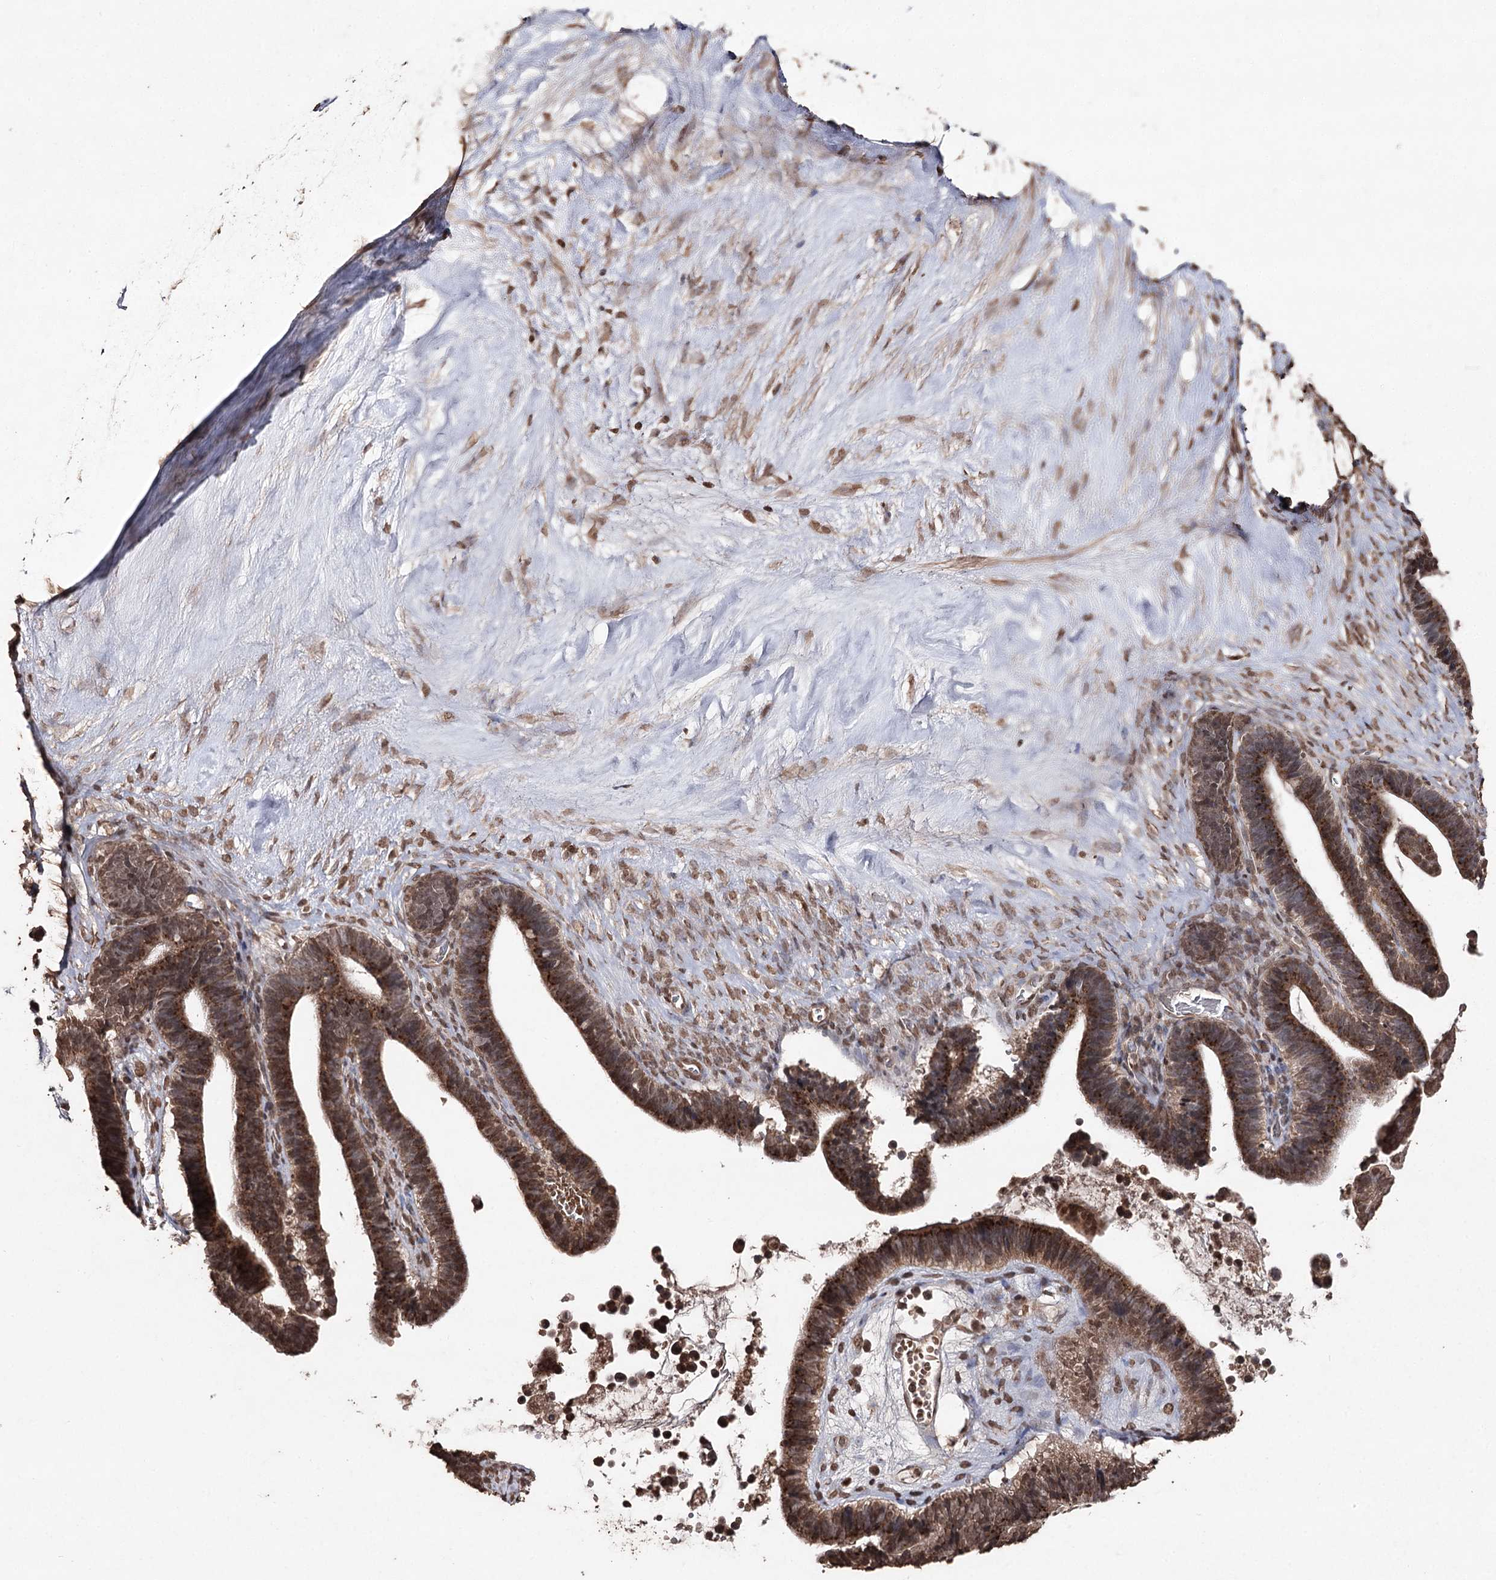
{"staining": {"intensity": "strong", "quantity": ">75%", "location": "cytoplasmic/membranous"}, "tissue": "ovarian cancer", "cell_type": "Tumor cells", "image_type": "cancer", "snomed": [{"axis": "morphology", "description": "Cystadenocarcinoma, serous, NOS"}, {"axis": "topography", "description": "Ovary"}], "caption": "Immunohistochemical staining of ovarian cancer shows high levels of strong cytoplasmic/membranous staining in approximately >75% of tumor cells. (Brightfield microscopy of DAB IHC at high magnification).", "gene": "ATG14", "patient": {"sex": "female", "age": 56}}